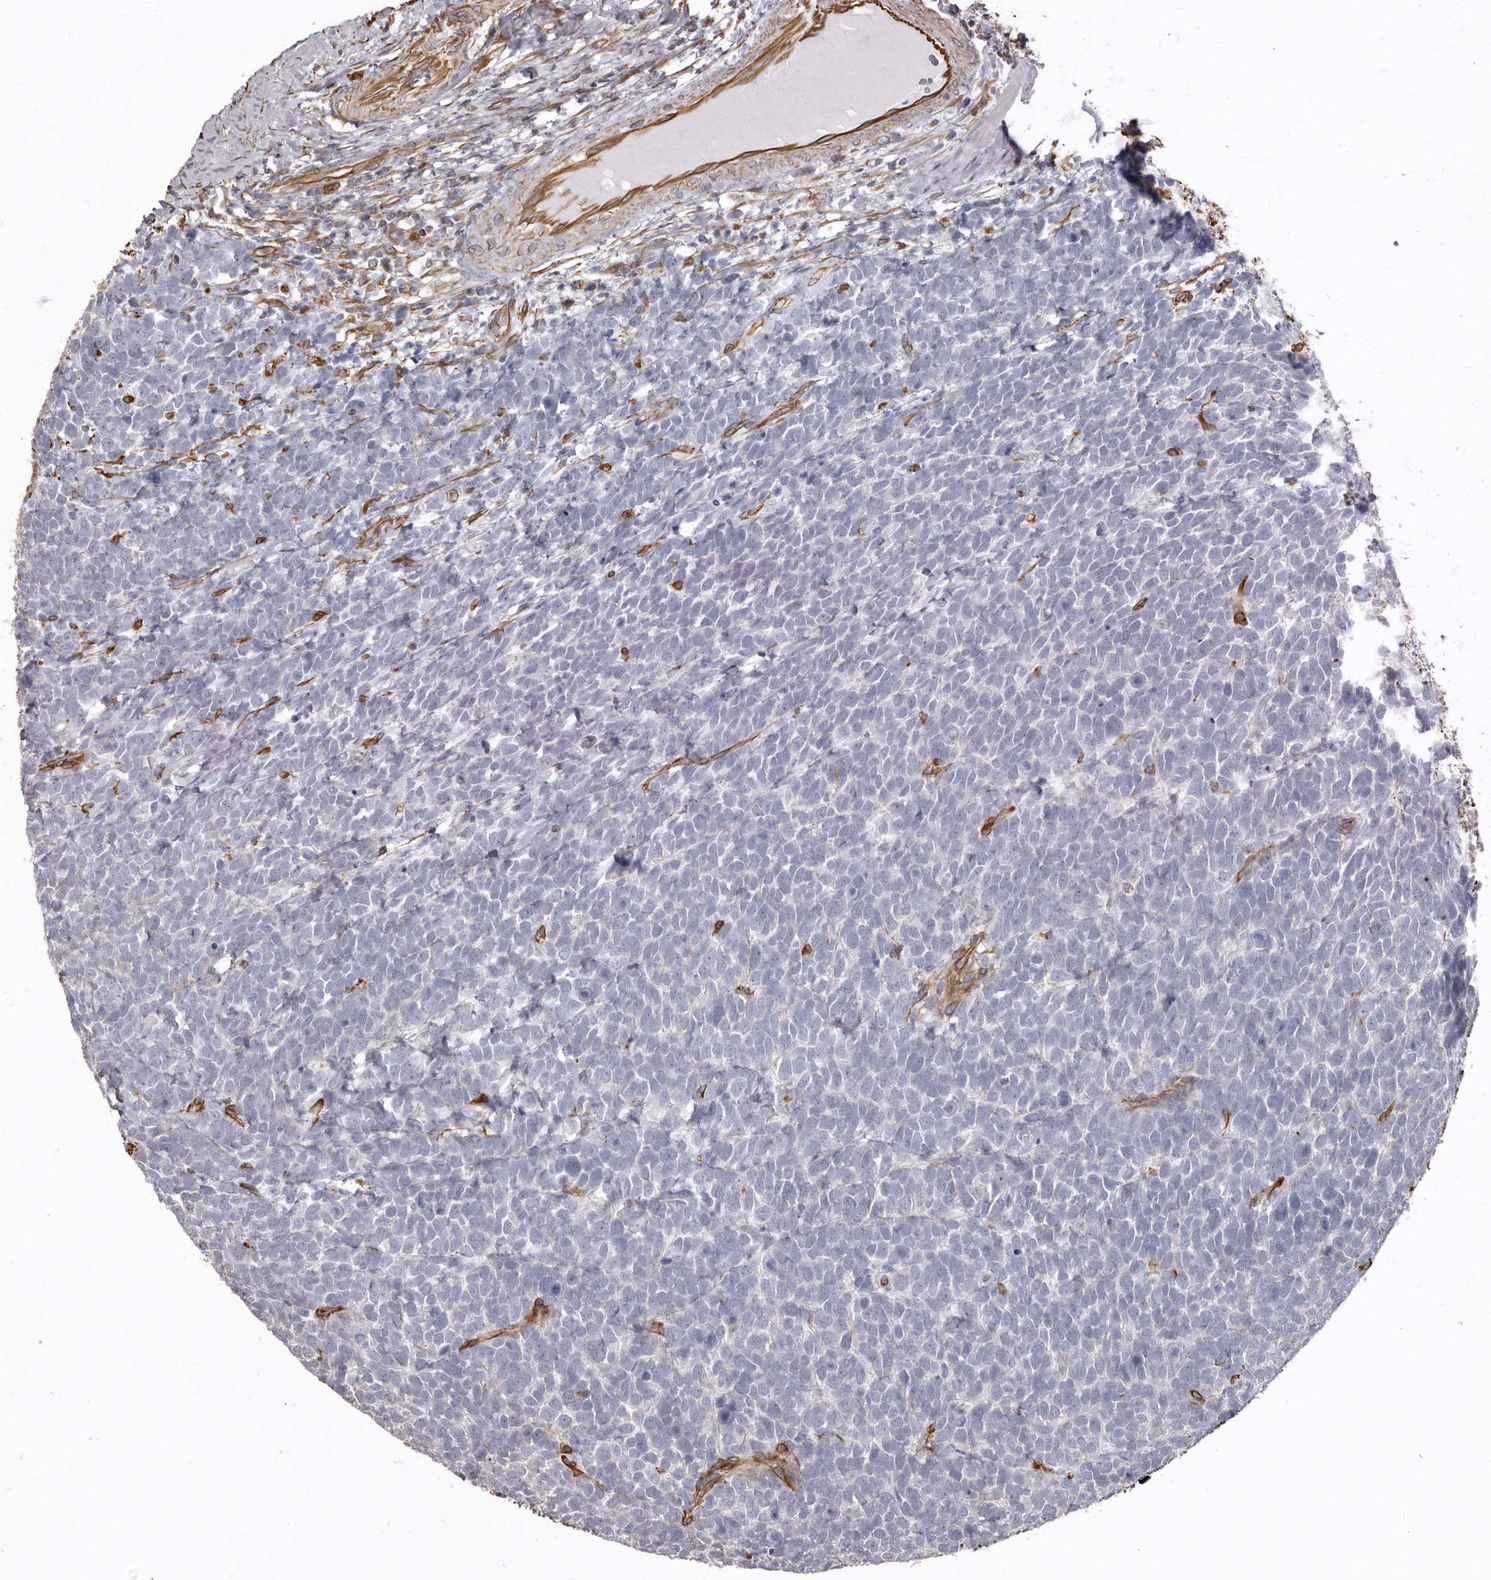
{"staining": {"intensity": "negative", "quantity": "none", "location": "none"}, "tissue": "urothelial cancer", "cell_type": "Tumor cells", "image_type": "cancer", "snomed": [{"axis": "morphology", "description": "Urothelial carcinoma, High grade"}, {"axis": "topography", "description": "Urinary bladder"}], "caption": "Tumor cells are negative for protein expression in human urothelial cancer.", "gene": "MTURN", "patient": {"sex": "female", "age": 82}}